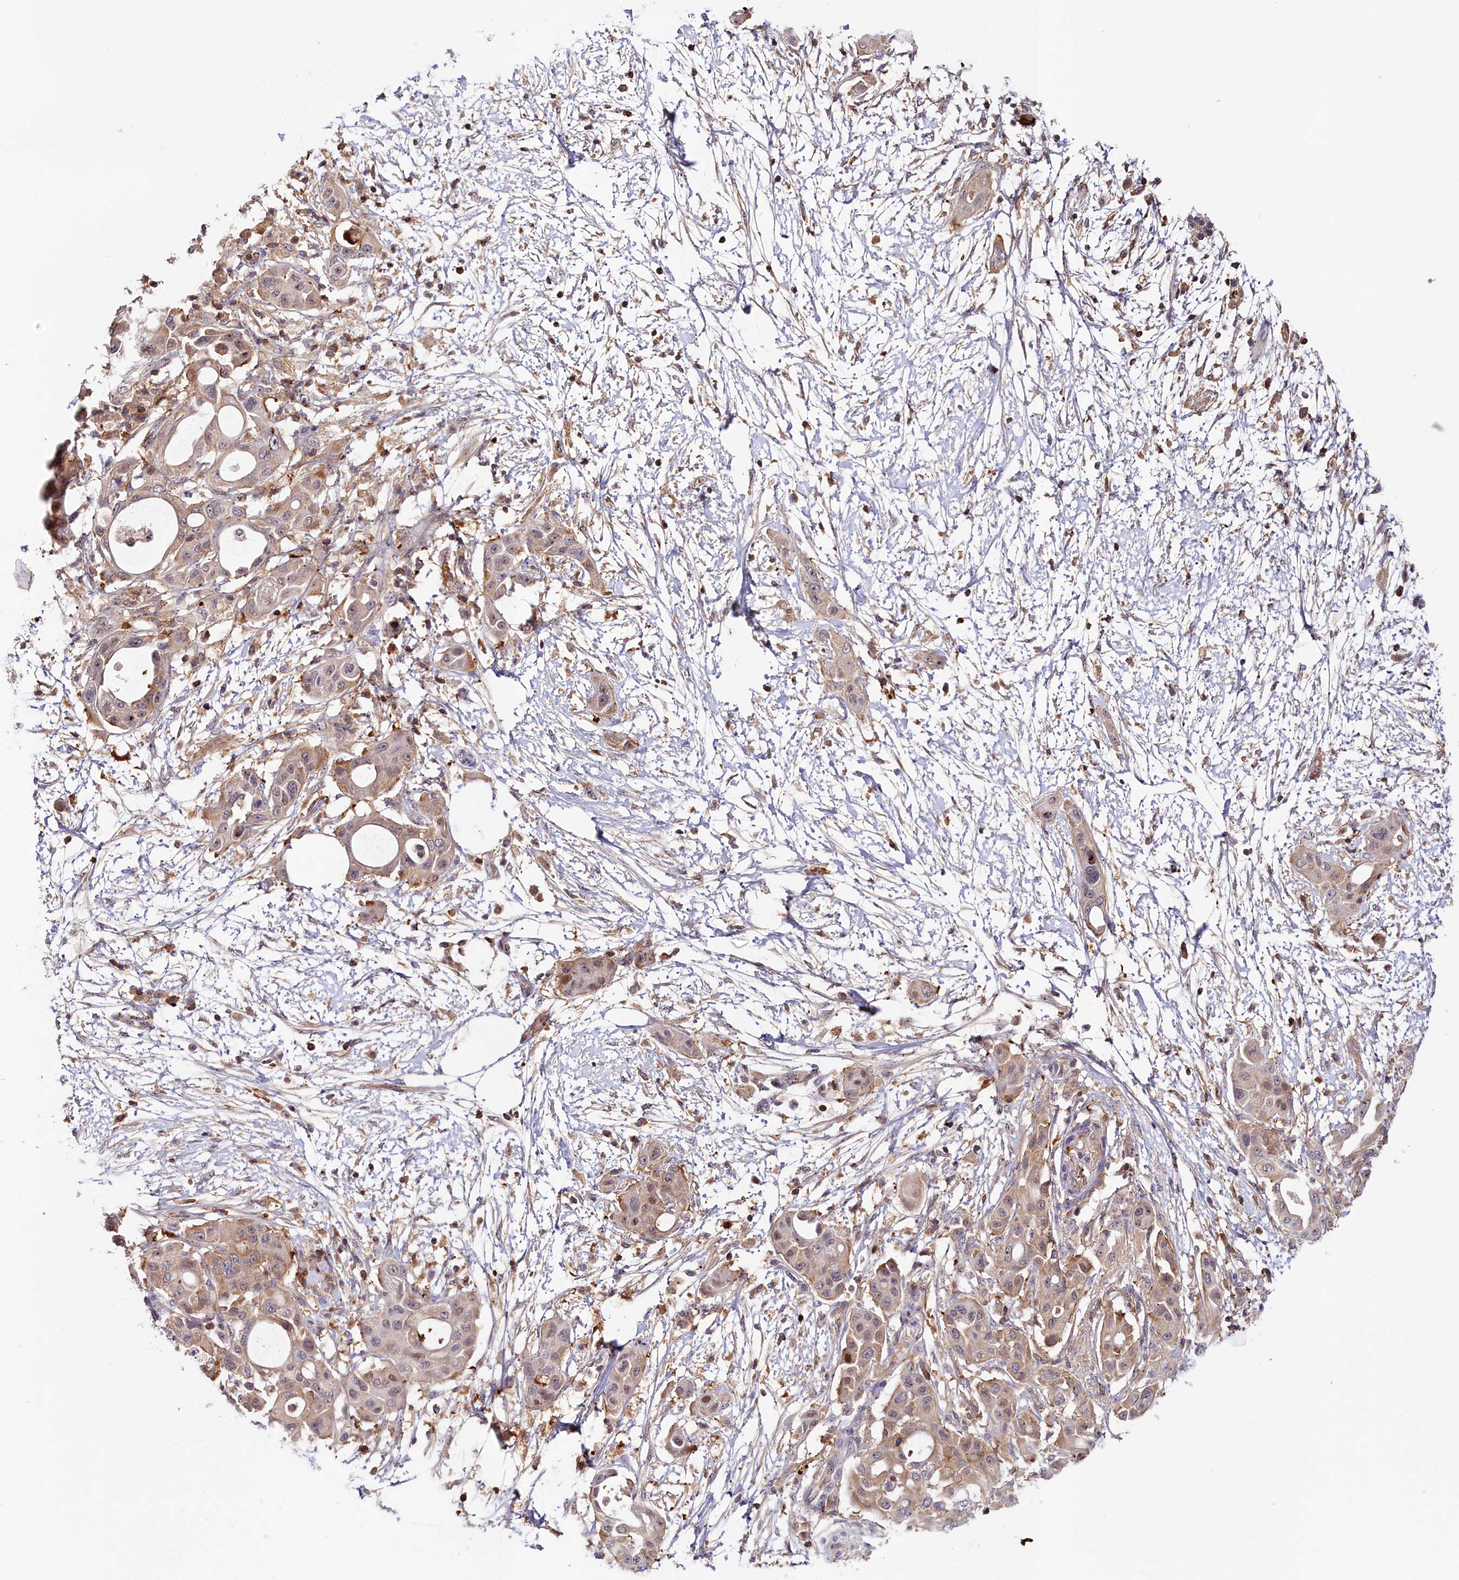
{"staining": {"intensity": "weak", "quantity": "25%-75%", "location": "cytoplasmic/membranous,nuclear"}, "tissue": "pancreatic cancer", "cell_type": "Tumor cells", "image_type": "cancer", "snomed": [{"axis": "morphology", "description": "Adenocarcinoma, NOS"}, {"axis": "topography", "description": "Pancreas"}], "caption": "Immunohistochemistry (IHC) (DAB) staining of human pancreatic cancer (adenocarcinoma) shows weak cytoplasmic/membranous and nuclear protein positivity in about 25%-75% of tumor cells.", "gene": "NEURL4", "patient": {"sex": "male", "age": 68}}